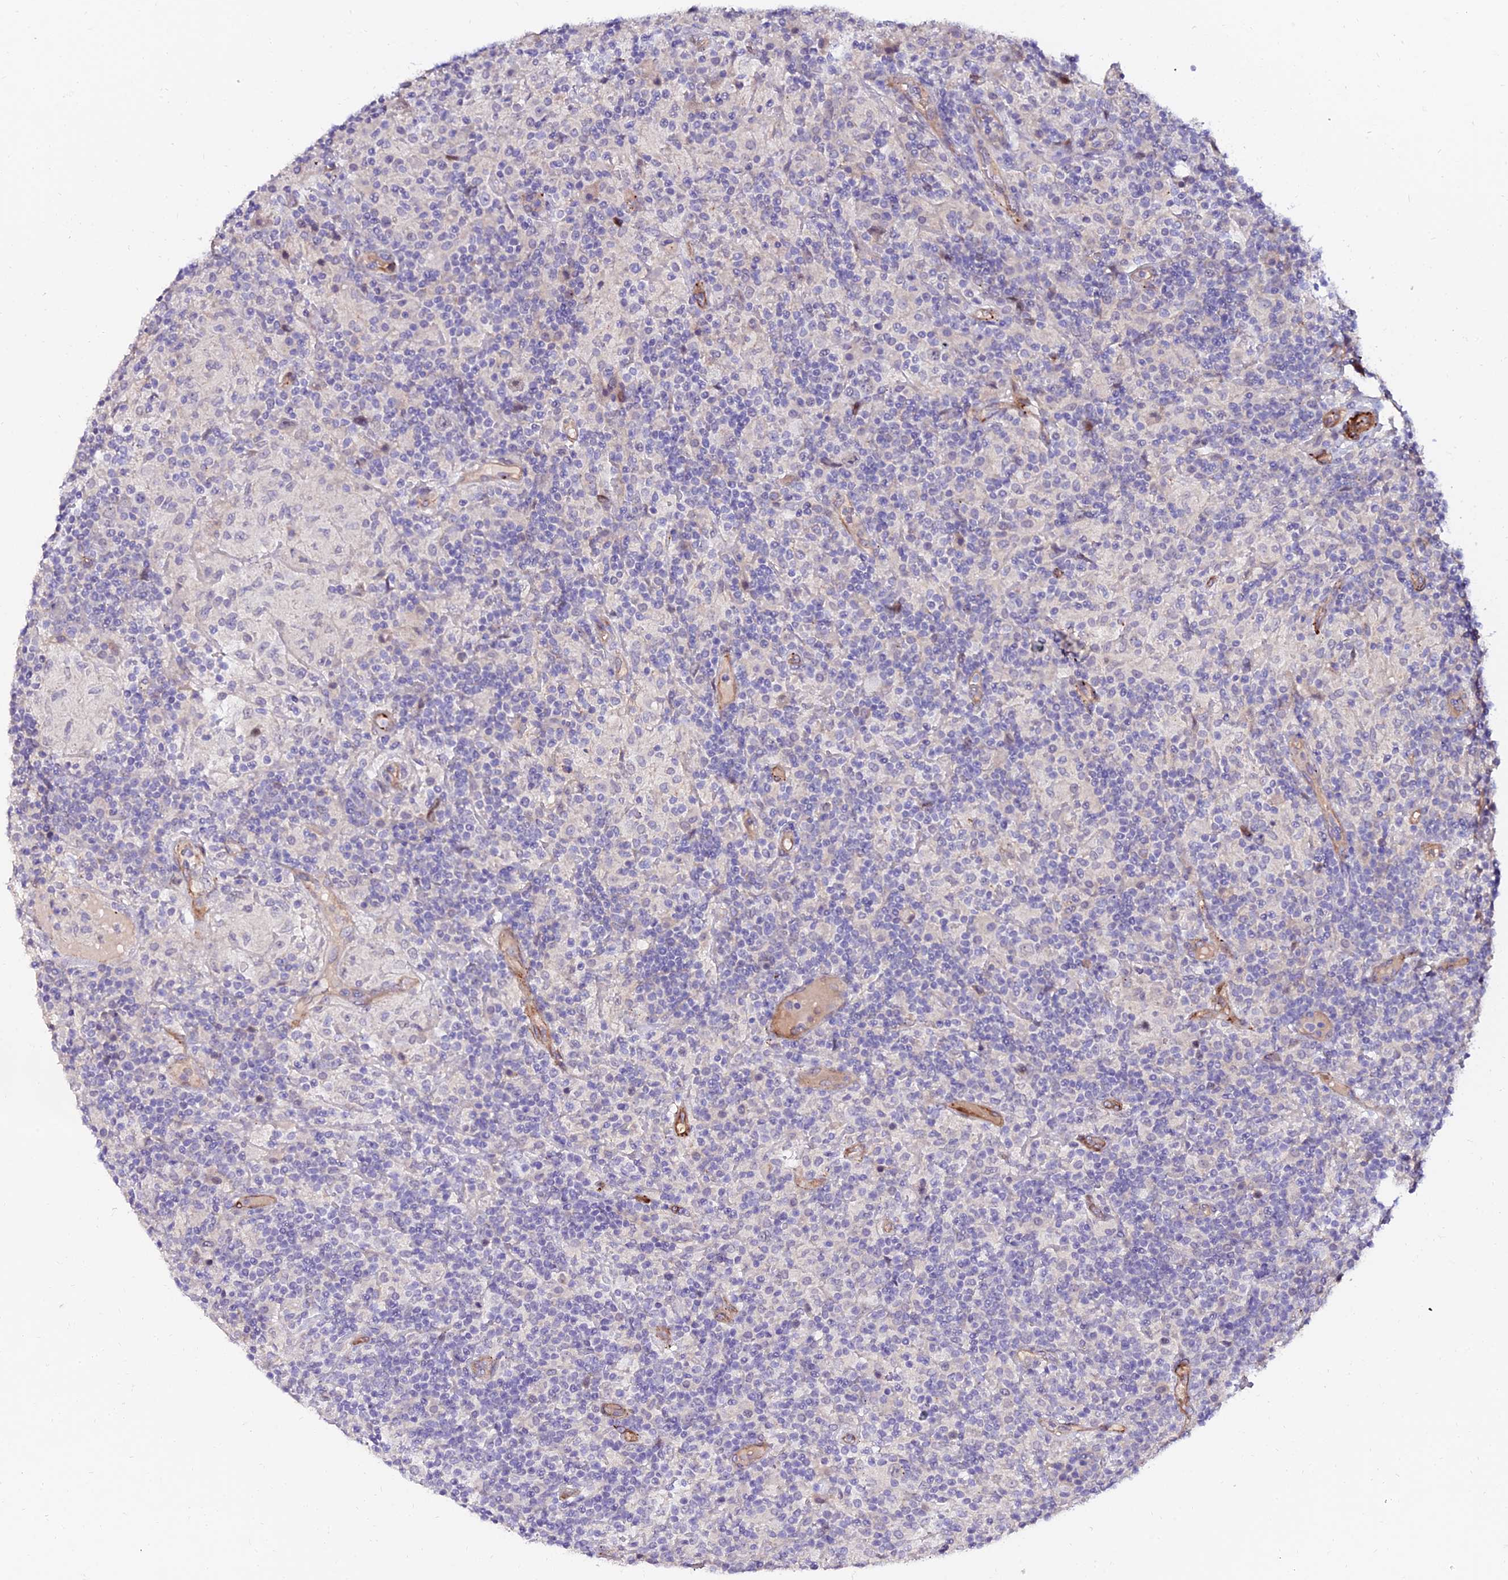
{"staining": {"intensity": "negative", "quantity": "none", "location": "none"}, "tissue": "lymphoma", "cell_type": "Tumor cells", "image_type": "cancer", "snomed": [{"axis": "morphology", "description": "Hodgkin's disease, NOS"}, {"axis": "topography", "description": "Lymph node"}], "caption": "Immunohistochemistry of human Hodgkin's disease reveals no expression in tumor cells. (DAB immunohistochemistry with hematoxylin counter stain).", "gene": "ALDH3B2", "patient": {"sex": "male", "age": 70}}